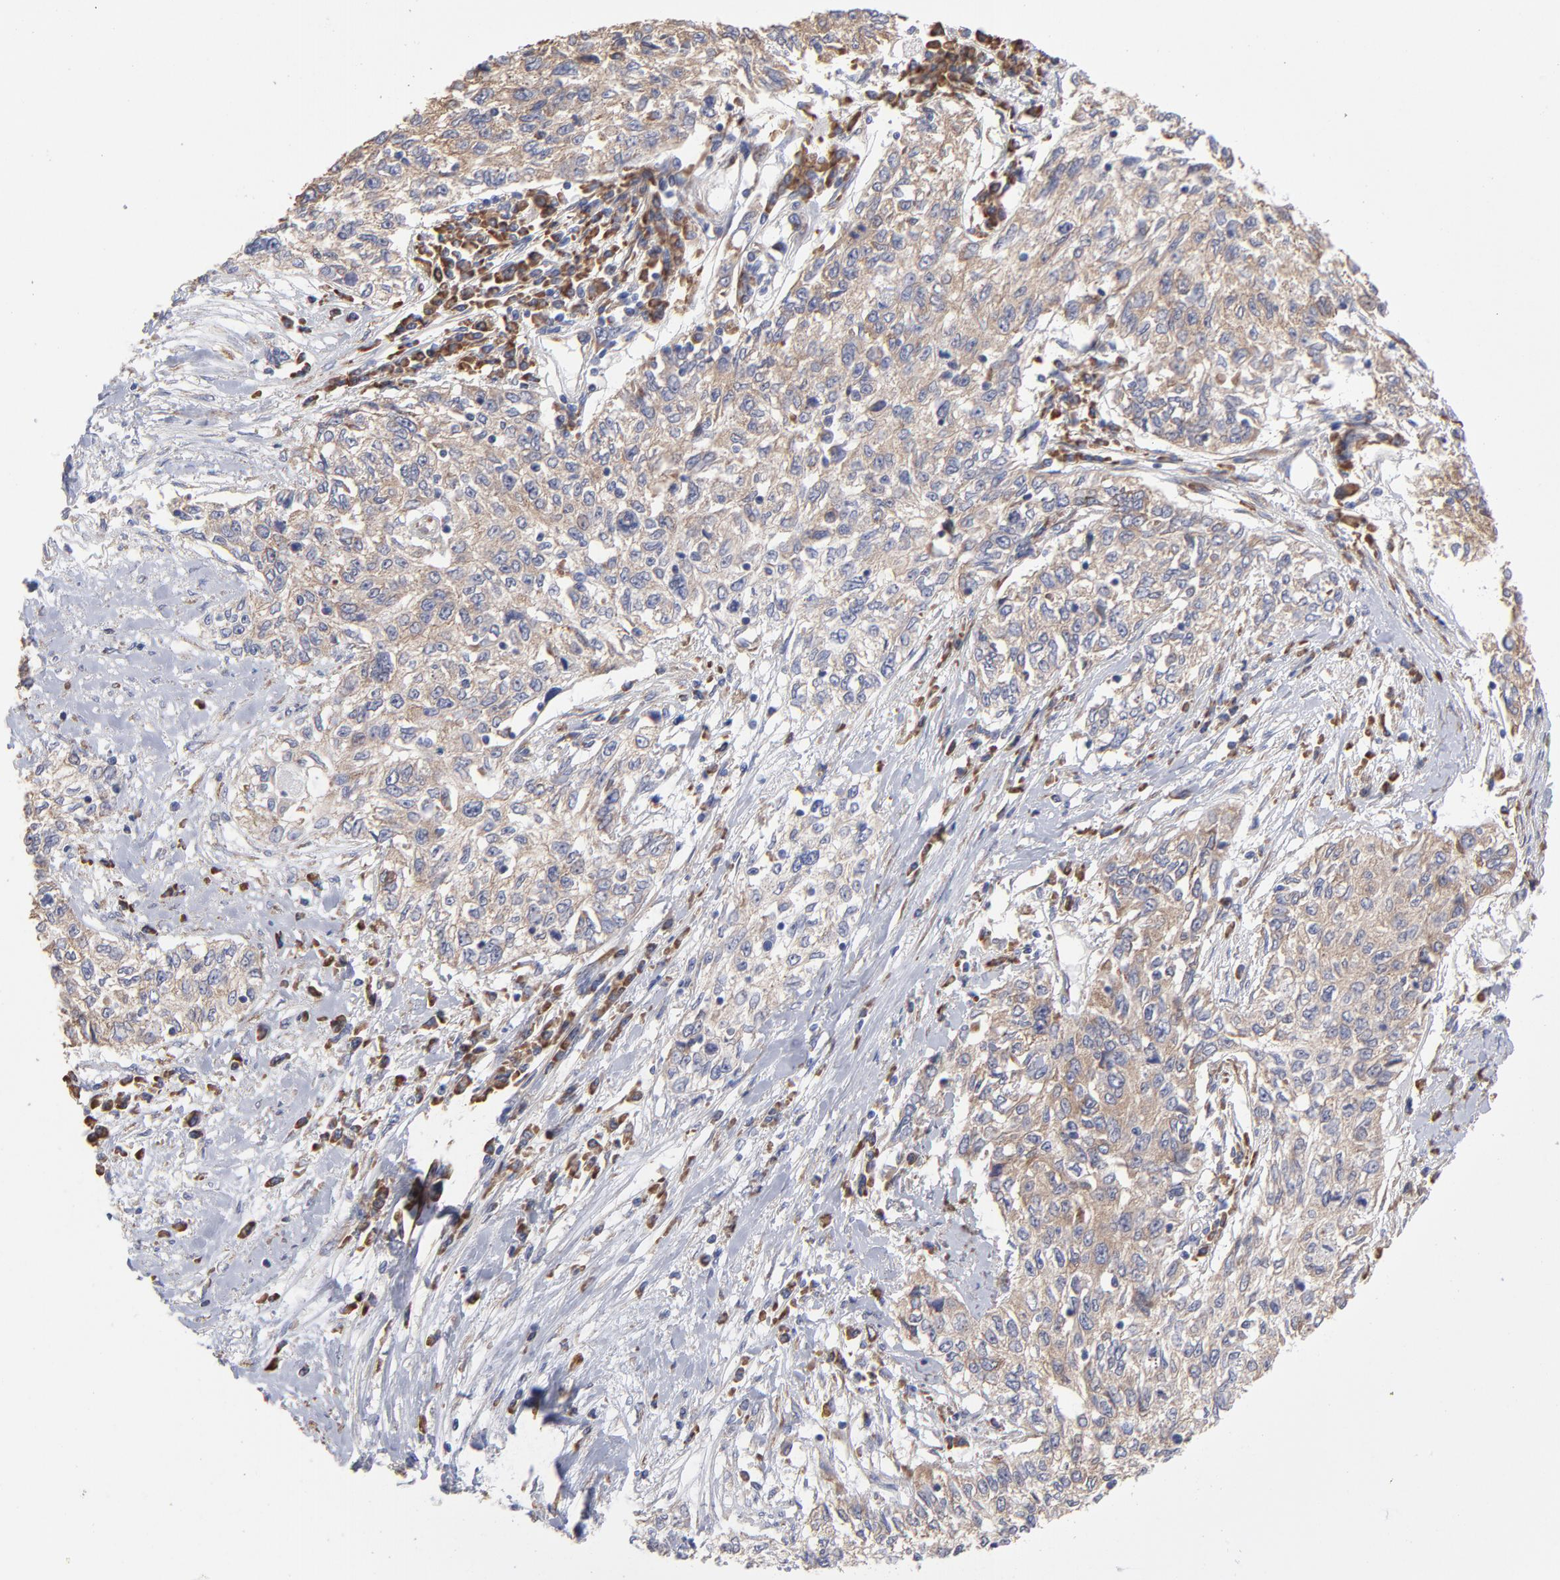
{"staining": {"intensity": "weak", "quantity": ">75%", "location": "cytoplasmic/membranous"}, "tissue": "cervical cancer", "cell_type": "Tumor cells", "image_type": "cancer", "snomed": [{"axis": "morphology", "description": "Squamous cell carcinoma, NOS"}, {"axis": "topography", "description": "Cervix"}], "caption": "The immunohistochemical stain highlights weak cytoplasmic/membranous staining in tumor cells of cervical squamous cell carcinoma tissue. (DAB IHC, brown staining for protein, blue staining for nuclei).", "gene": "RPL3", "patient": {"sex": "female", "age": 57}}